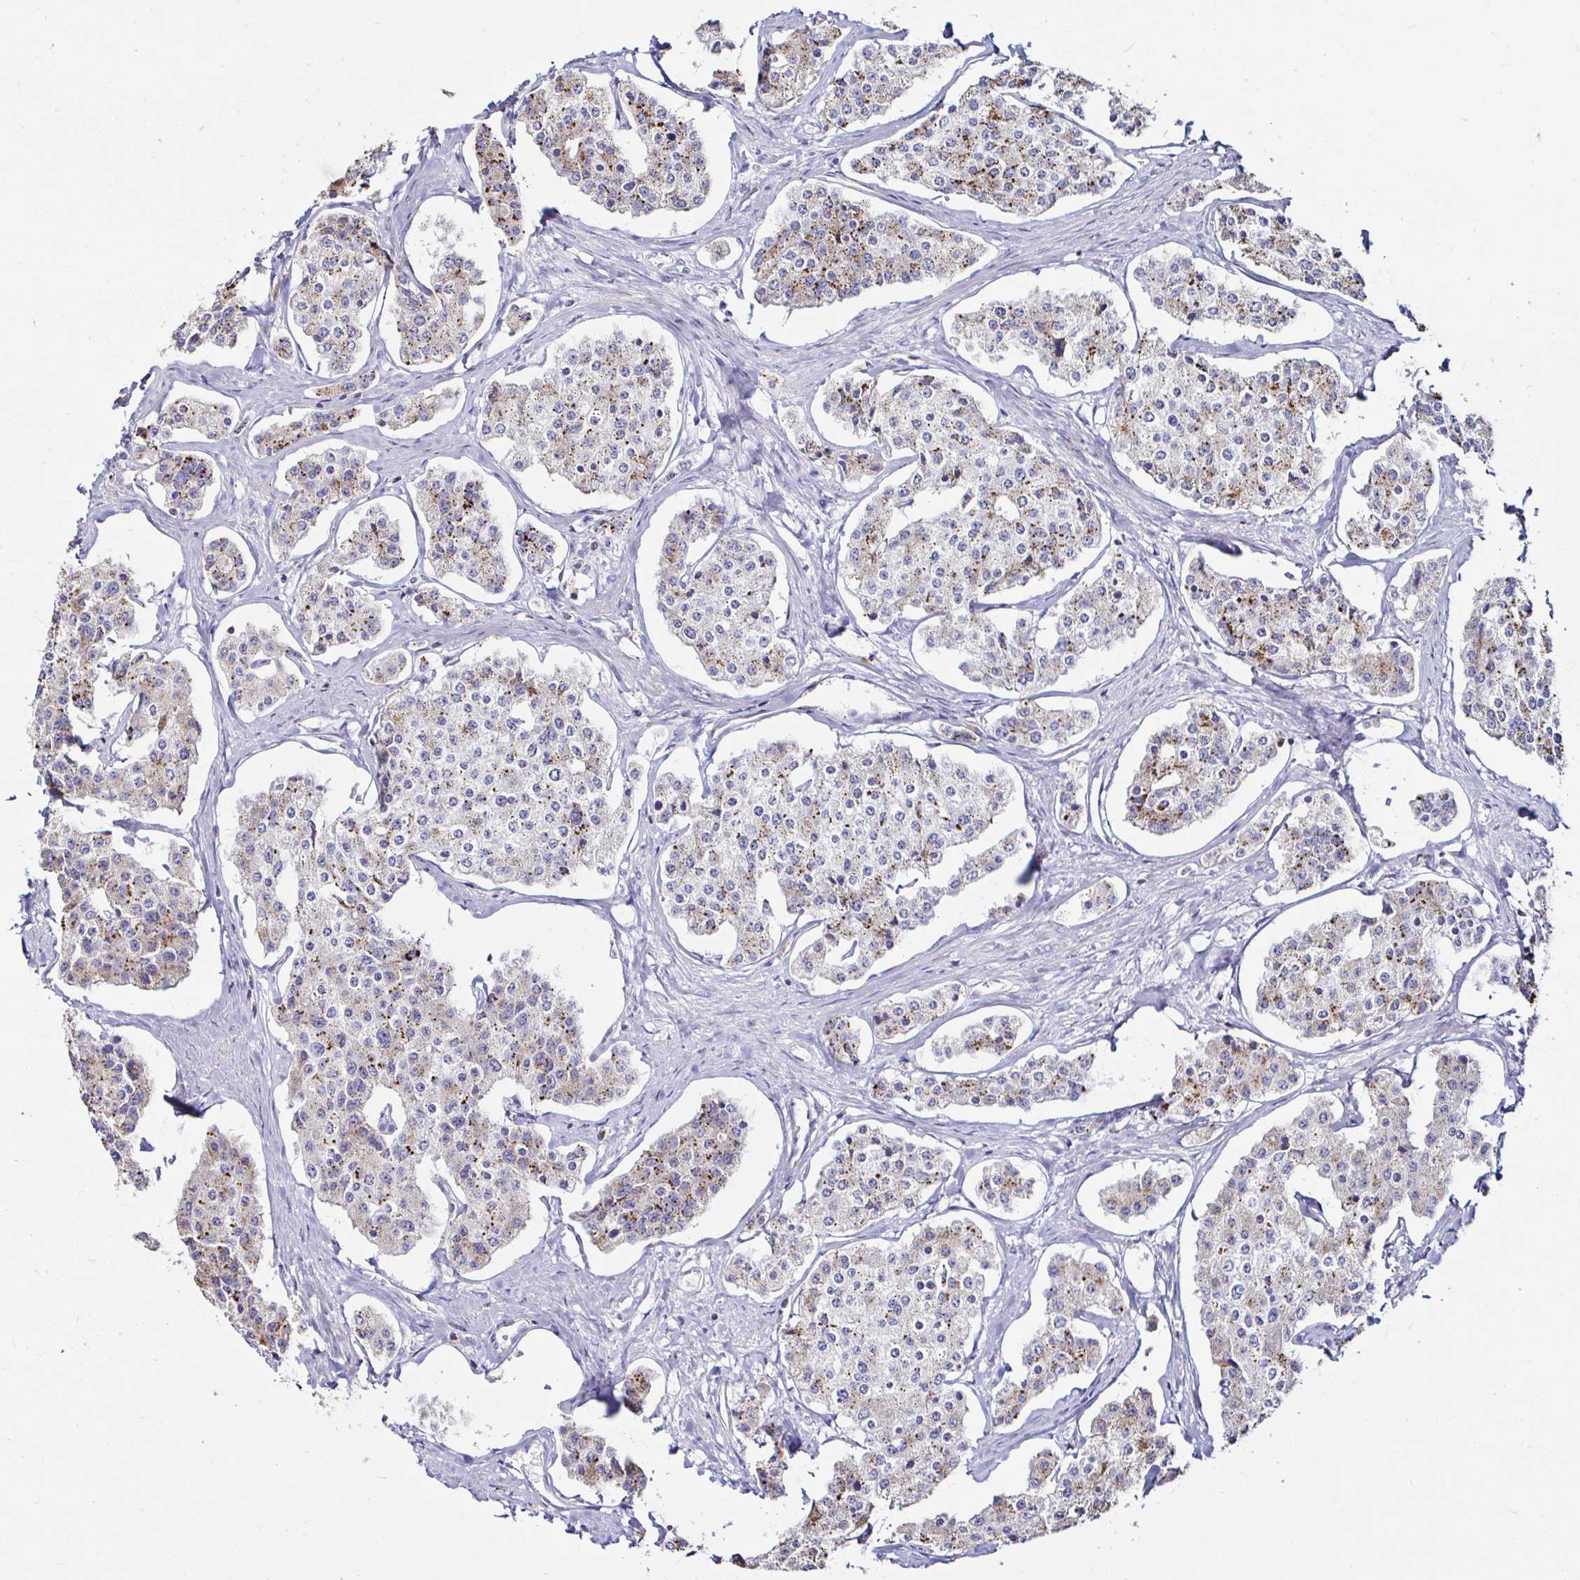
{"staining": {"intensity": "moderate", "quantity": "25%-75%", "location": "cytoplasmic/membranous"}, "tissue": "carcinoid", "cell_type": "Tumor cells", "image_type": "cancer", "snomed": [{"axis": "morphology", "description": "Carcinoid, malignant, NOS"}, {"axis": "topography", "description": "Small intestine"}], "caption": "Immunohistochemistry (IHC) (DAB) staining of carcinoid reveals moderate cytoplasmic/membranous protein expression in approximately 25%-75% of tumor cells.", "gene": "GALNS", "patient": {"sex": "female", "age": 65}}